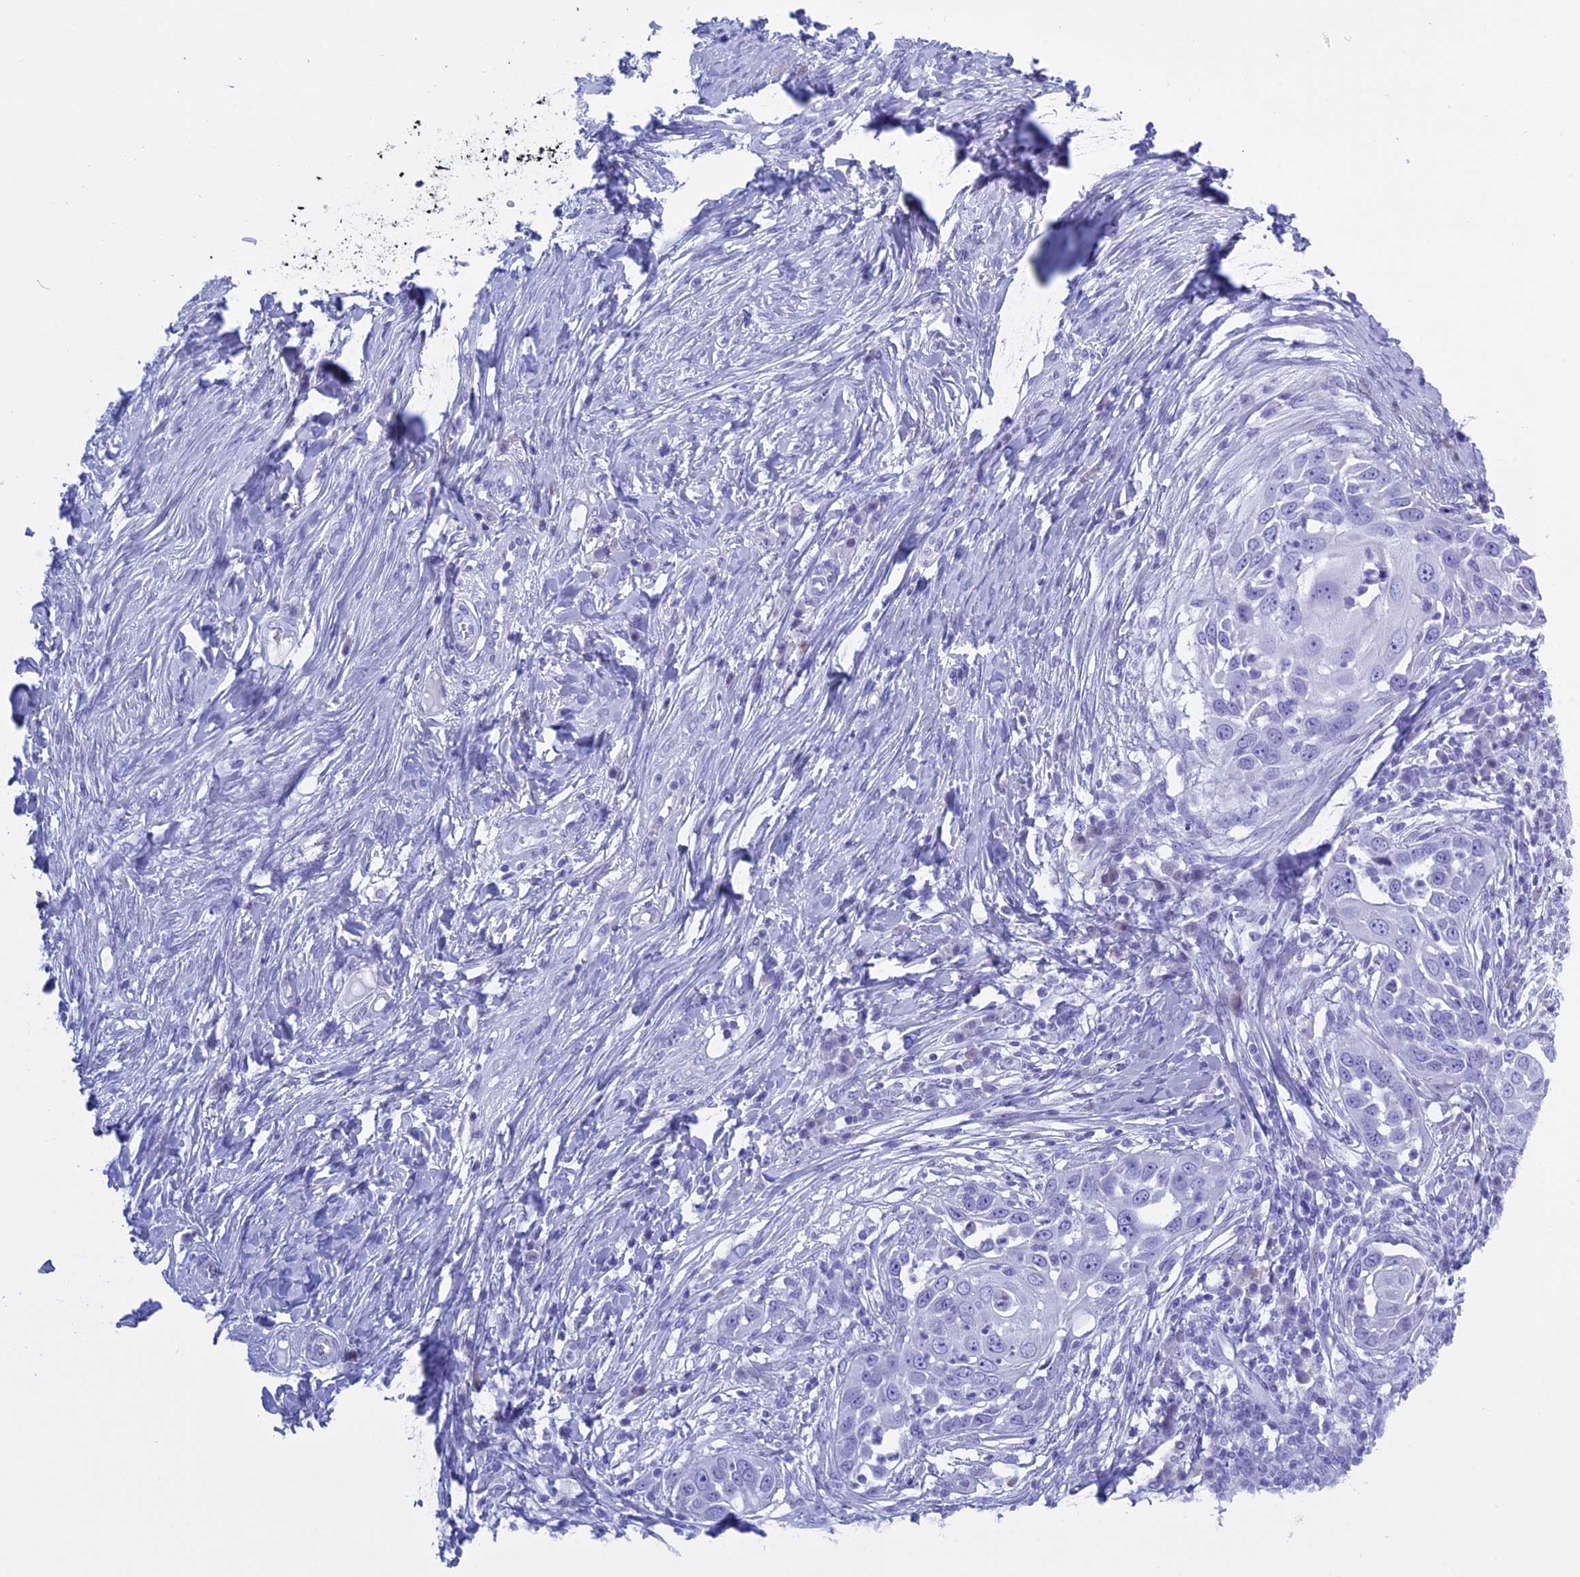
{"staining": {"intensity": "negative", "quantity": "none", "location": "none"}, "tissue": "skin cancer", "cell_type": "Tumor cells", "image_type": "cancer", "snomed": [{"axis": "morphology", "description": "Squamous cell carcinoma, NOS"}, {"axis": "topography", "description": "Skin"}], "caption": "Immunohistochemical staining of skin cancer (squamous cell carcinoma) exhibits no significant staining in tumor cells. (Immunohistochemistry (ihc), brightfield microscopy, high magnification).", "gene": "KCTD21", "patient": {"sex": "female", "age": 44}}